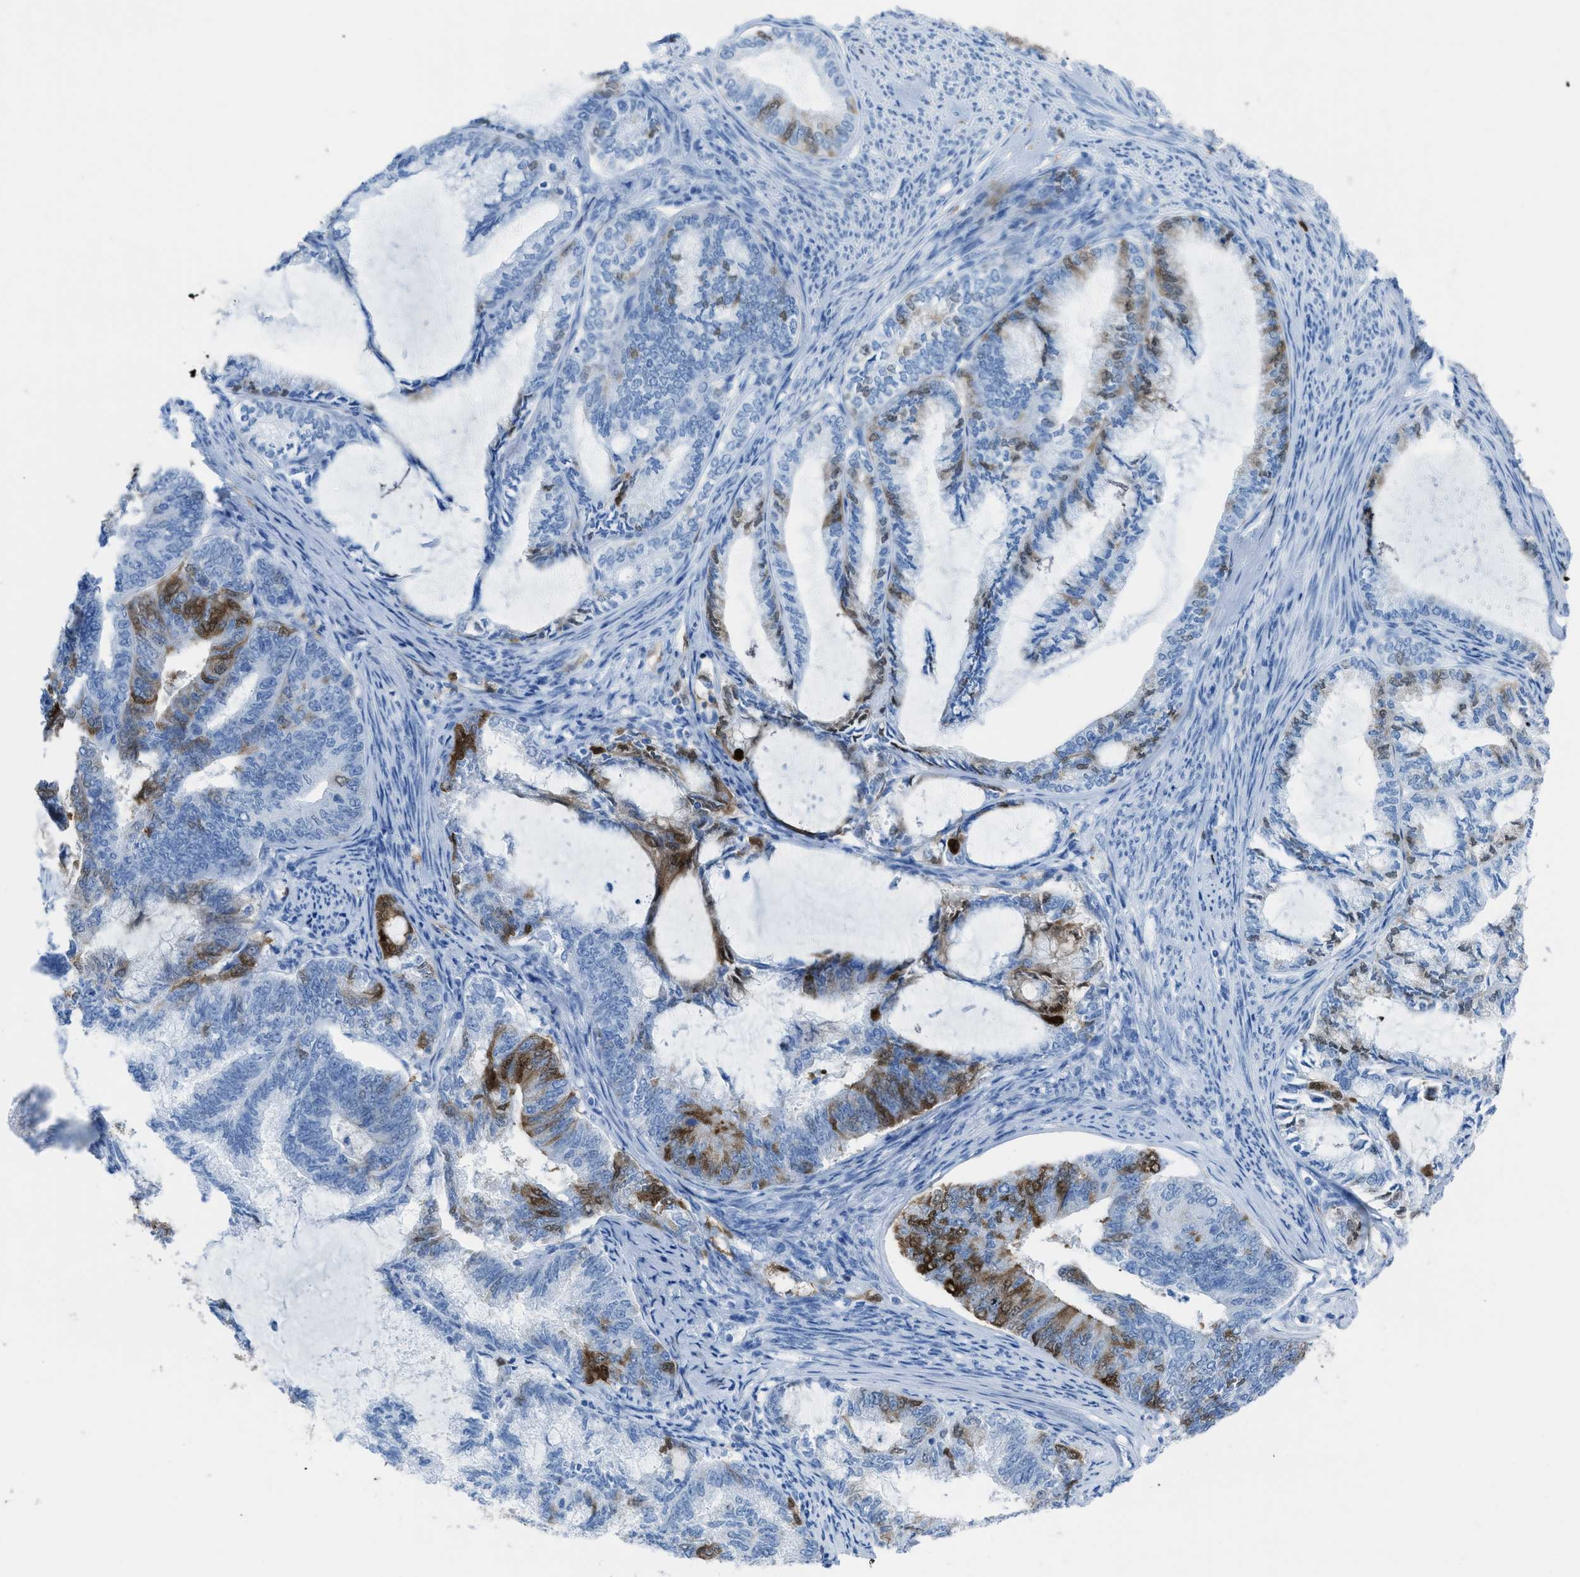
{"staining": {"intensity": "moderate", "quantity": "<25%", "location": "cytoplasmic/membranous,nuclear"}, "tissue": "endometrial cancer", "cell_type": "Tumor cells", "image_type": "cancer", "snomed": [{"axis": "morphology", "description": "Adenocarcinoma, NOS"}, {"axis": "topography", "description": "Endometrium"}], "caption": "Moderate cytoplasmic/membranous and nuclear expression for a protein is present in approximately <25% of tumor cells of endometrial cancer (adenocarcinoma) using IHC.", "gene": "CDKN2A", "patient": {"sex": "female", "age": 86}}